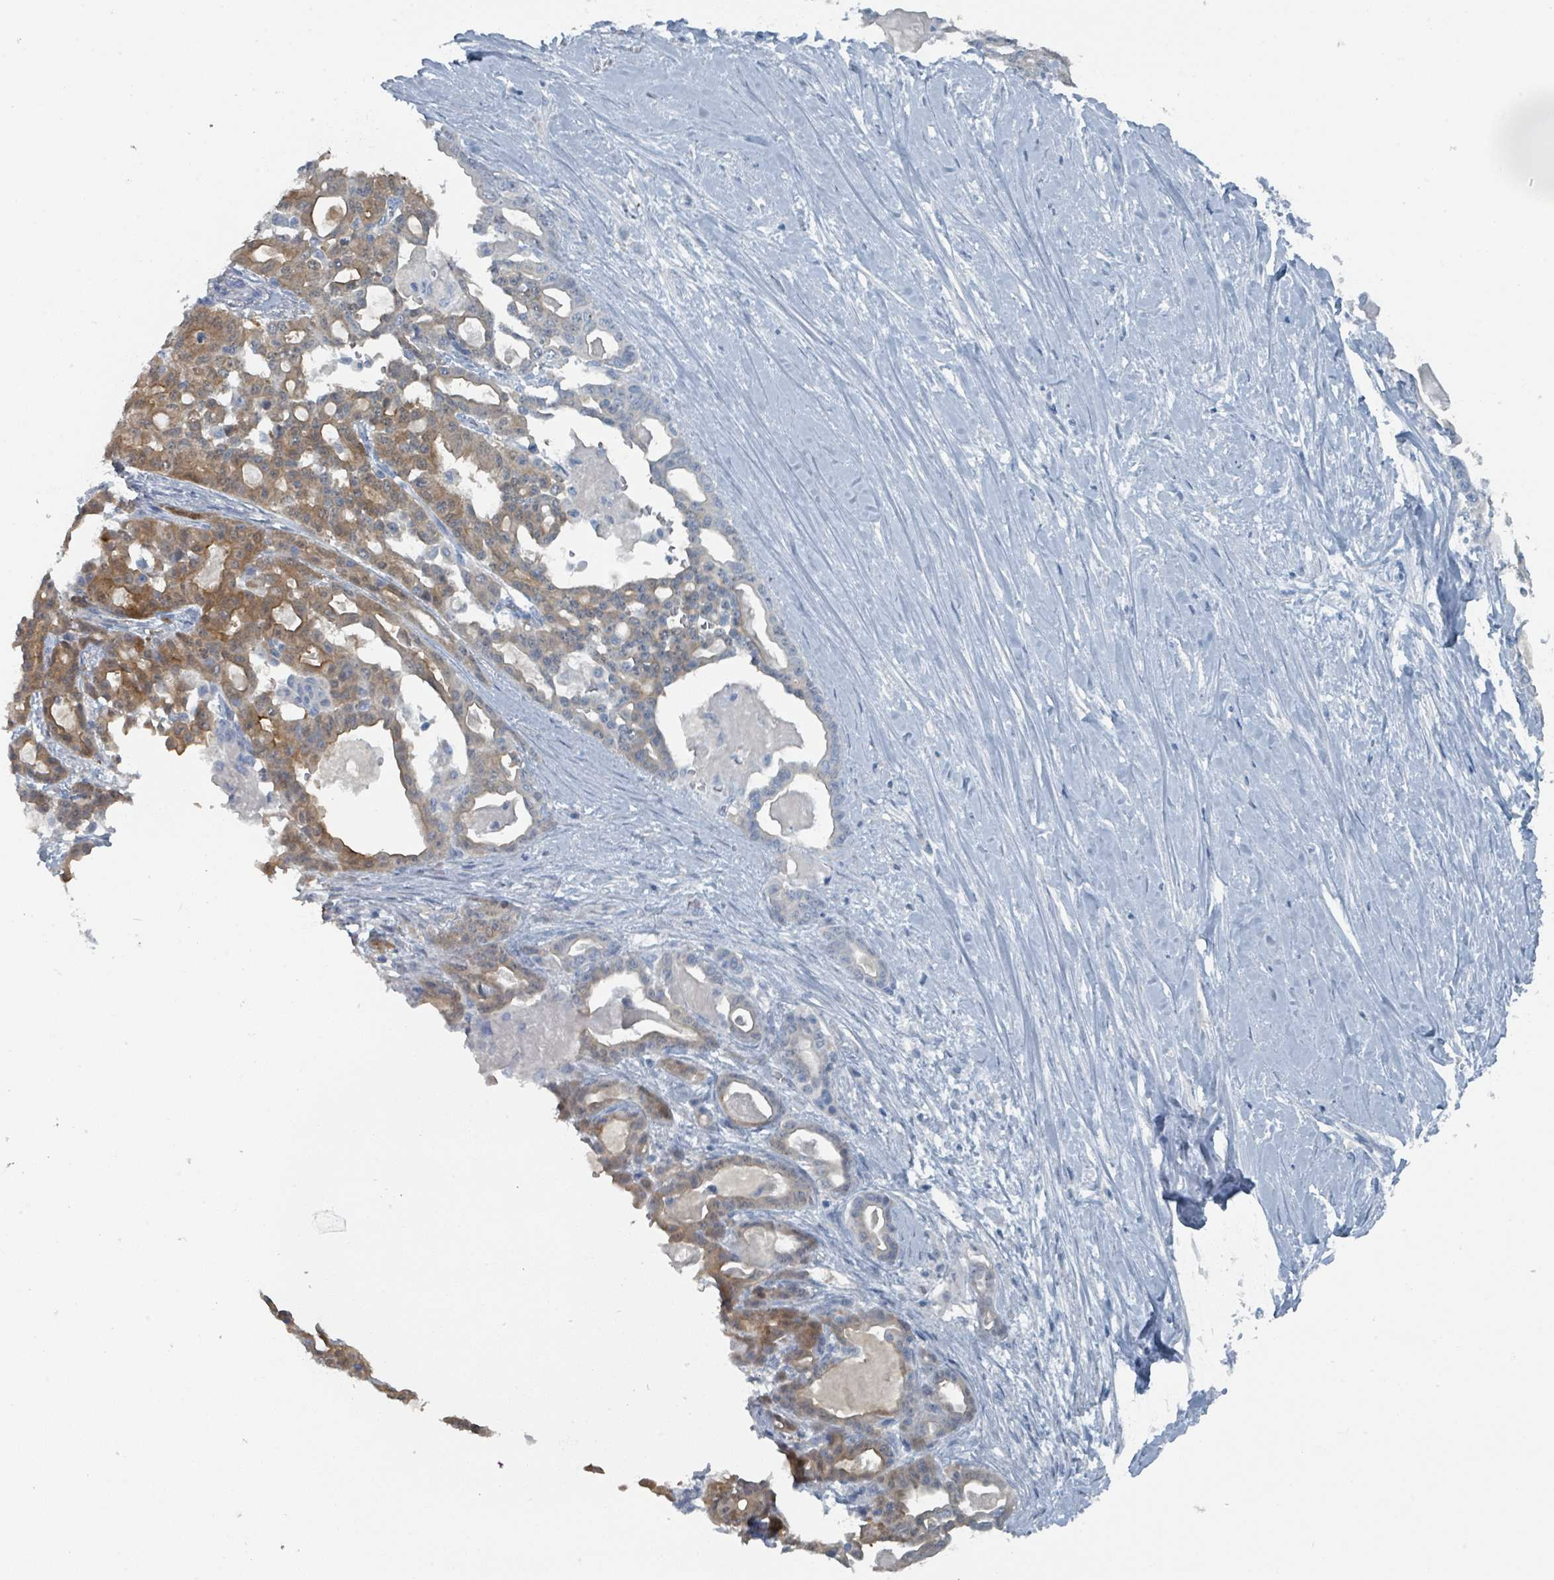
{"staining": {"intensity": "moderate", "quantity": "25%-75%", "location": "cytoplasmic/membranous"}, "tissue": "pancreatic cancer", "cell_type": "Tumor cells", "image_type": "cancer", "snomed": [{"axis": "morphology", "description": "Adenocarcinoma, NOS"}, {"axis": "topography", "description": "Pancreas"}], "caption": "Adenocarcinoma (pancreatic) stained with a protein marker exhibits moderate staining in tumor cells.", "gene": "GAMT", "patient": {"sex": "male", "age": 63}}